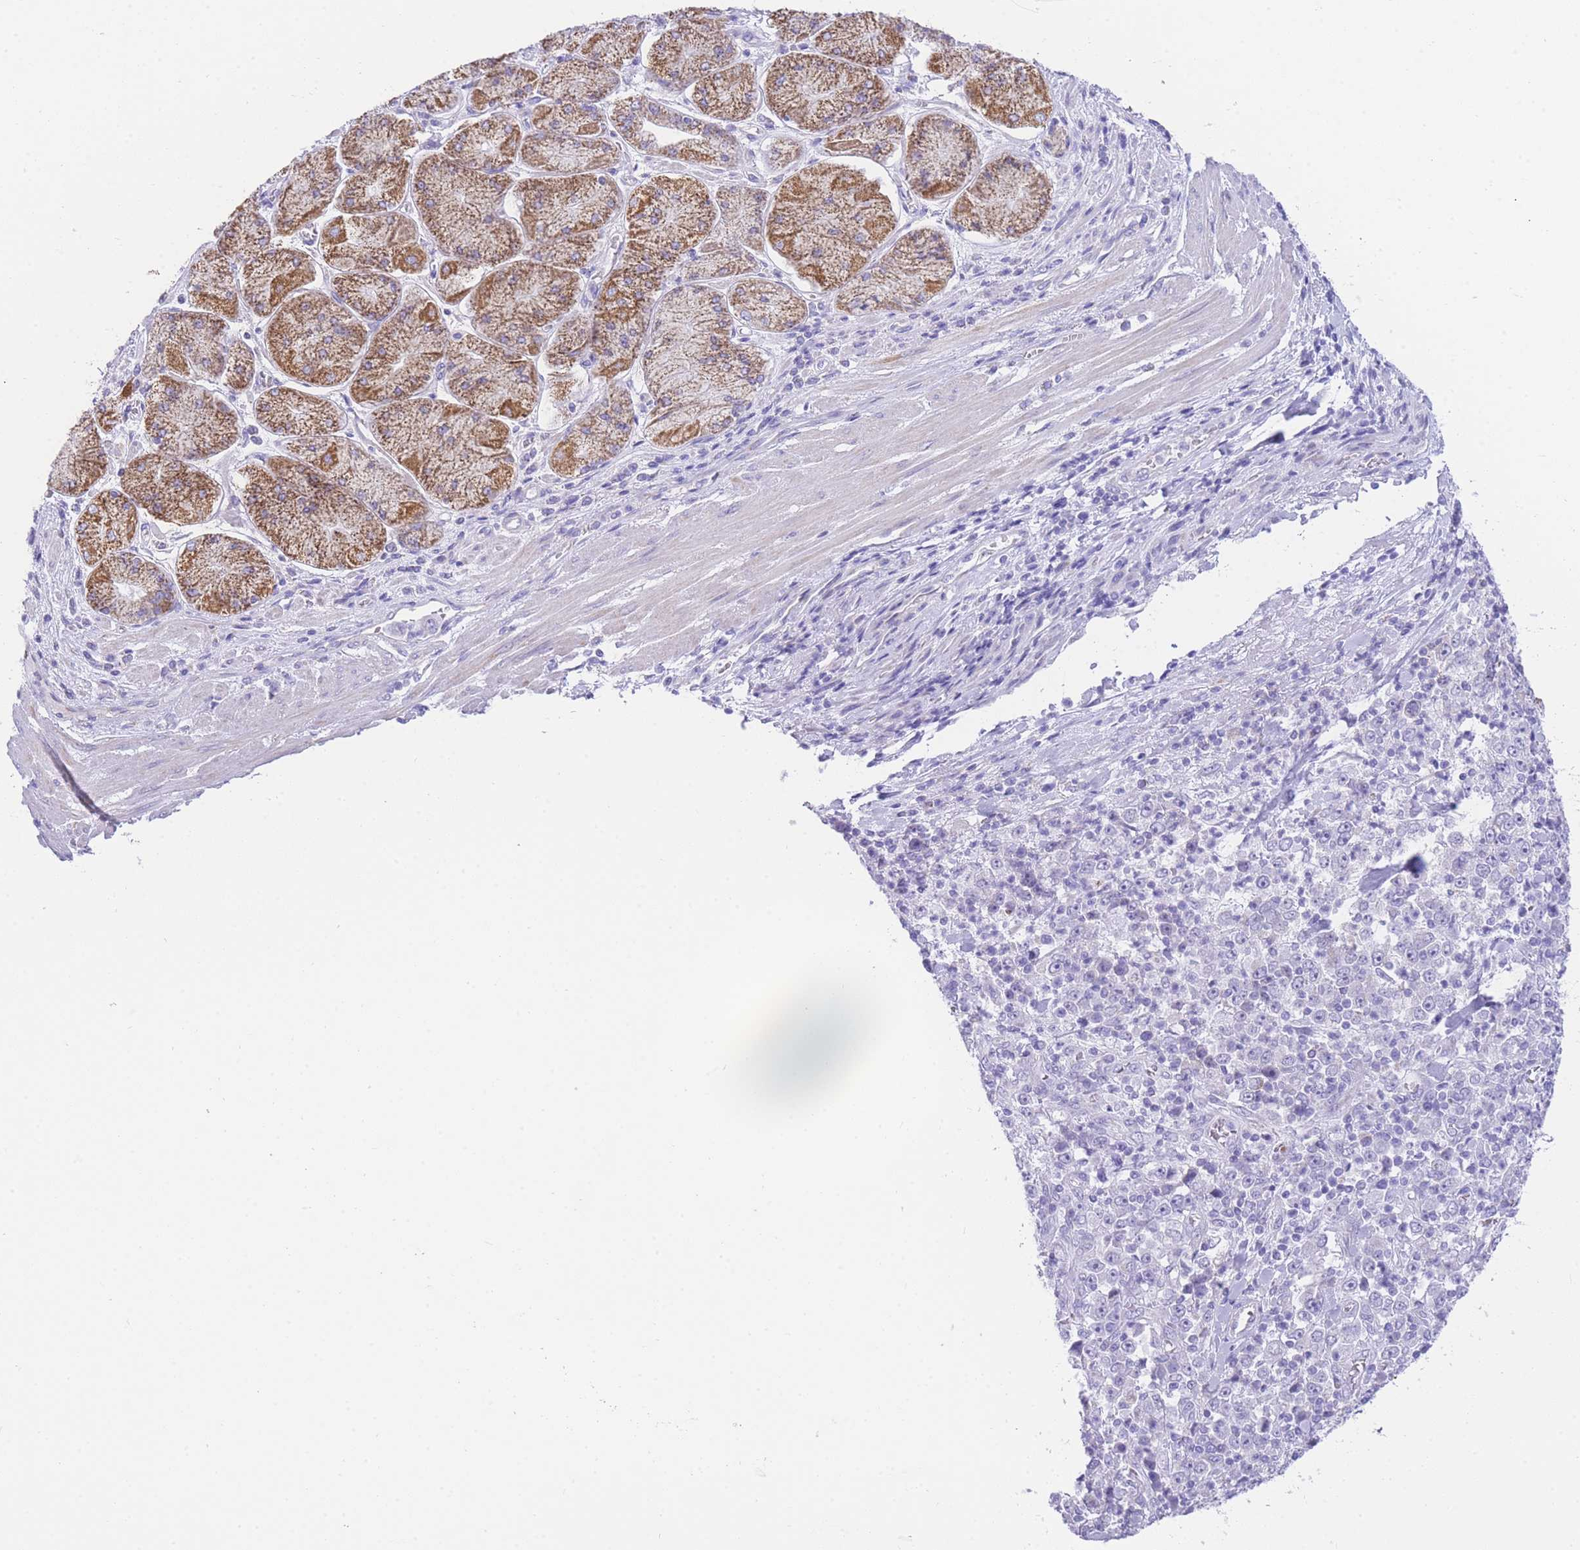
{"staining": {"intensity": "negative", "quantity": "none", "location": "none"}, "tissue": "stomach cancer", "cell_type": "Tumor cells", "image_type": "cancer", "snomed": [{"axis": "morphology", "description": "Normal tissue, NOS"}, {"axis": "morphology", "description": "Adenocarcinoma, NOS"}, {"axis": "topography", "description": "Stomach, upper"}, {"axis": "topography", "description": "Stomach"}], "caption": "The micrograph displays no staining of tumor cells in stomach adenocarcinoma.", "gene": "ACSM4", "patient": {"sex": "male", "age": 59}}